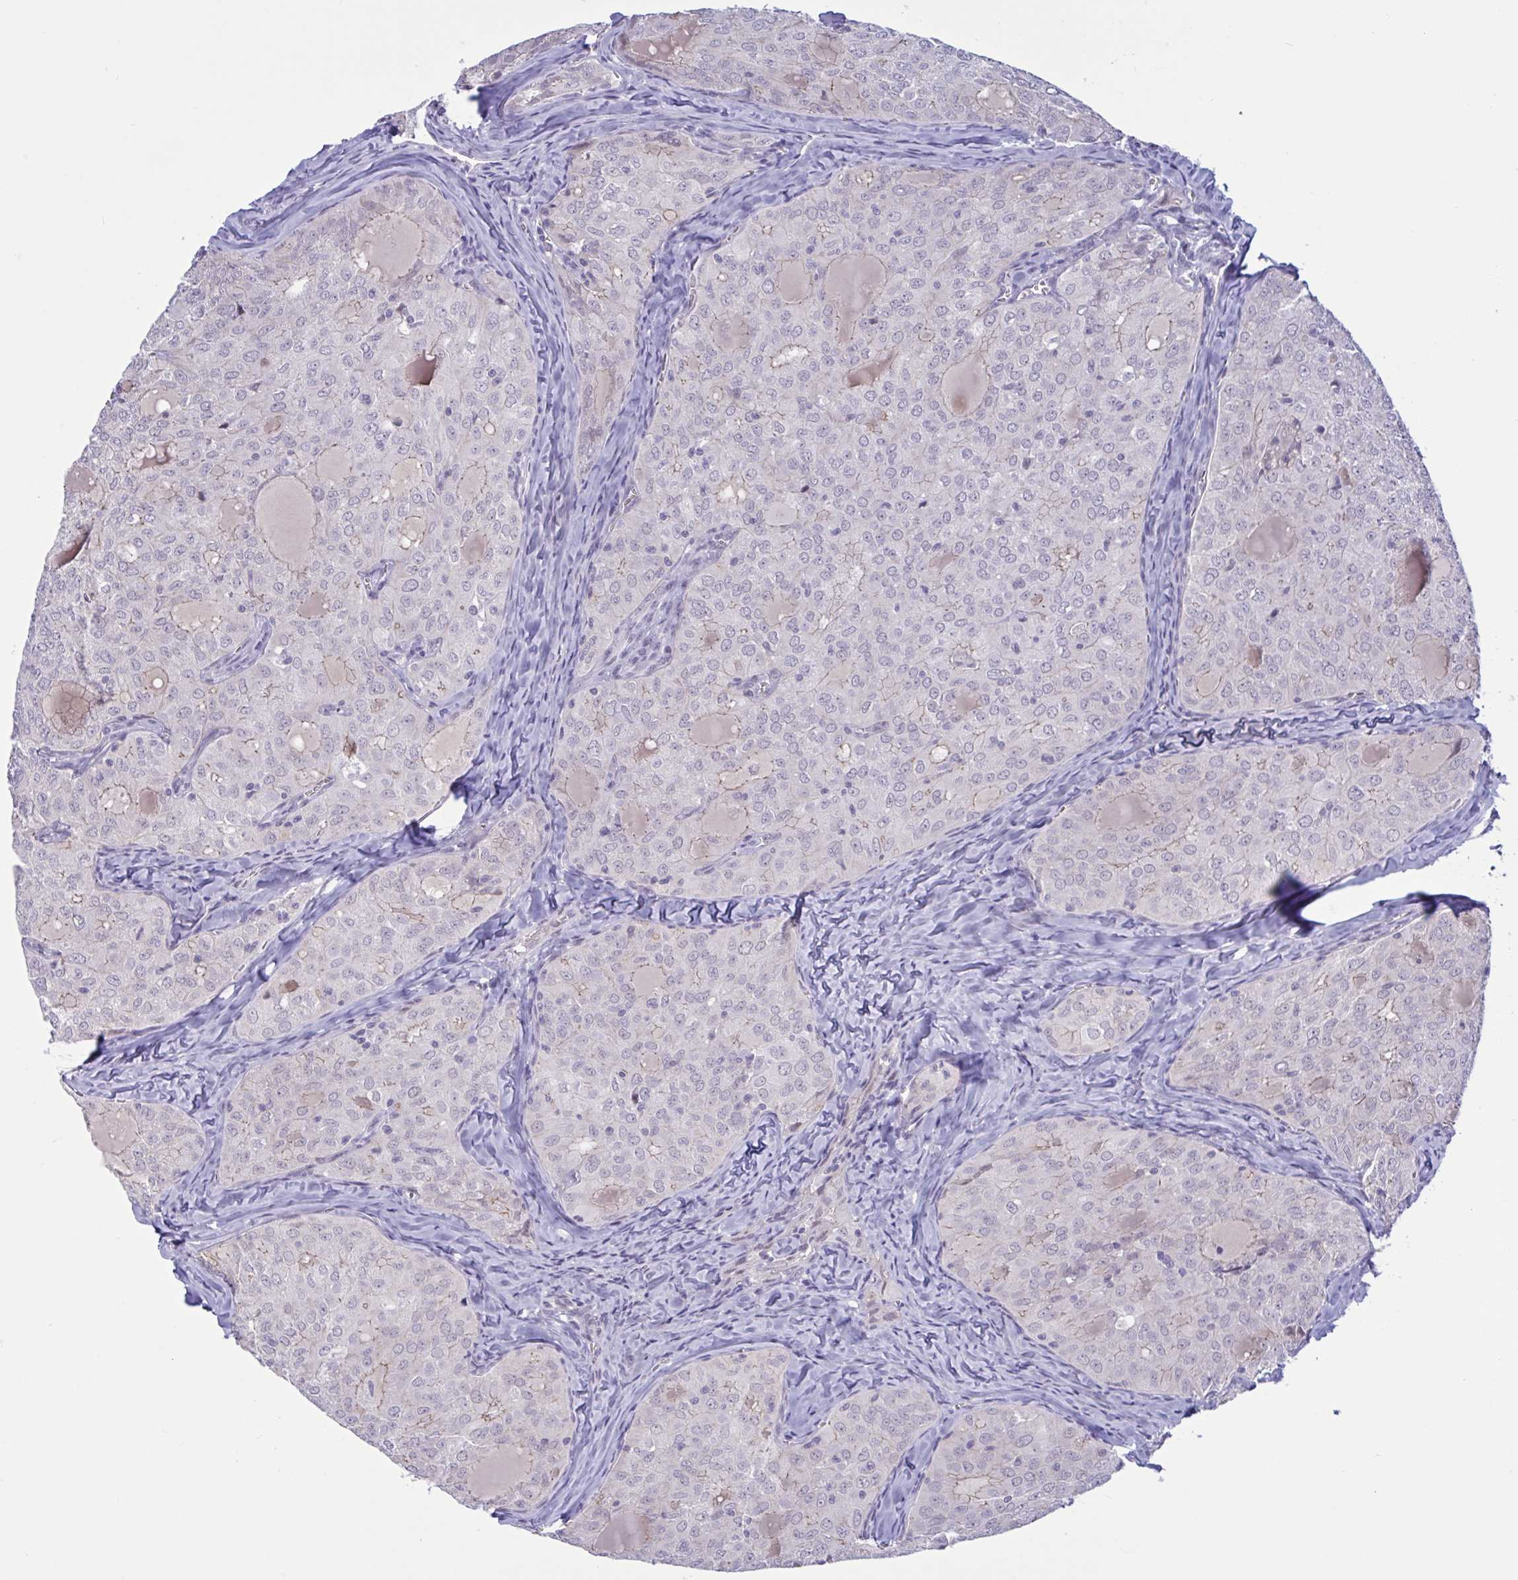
{"staining": {"intensity": "negative", "quantity": "none", "location": "none"}, "tissue": "thyroid cancer", "cell_type": "Tumor cells", "image_type": "cancer", "snomed": [{"axis": "morphology", "description": "Follicular adenoma carcinoma, NOS"}, {"axis": "topography", "description": "Thyroid gland"}], "caption": "A micrograph of thyroid follicular adenoma carcinoma stained for a protein exhibits no brown staining in tumor cells.", "gene": "CNGB3", "patient": {"sex": "male", "age": 75}}